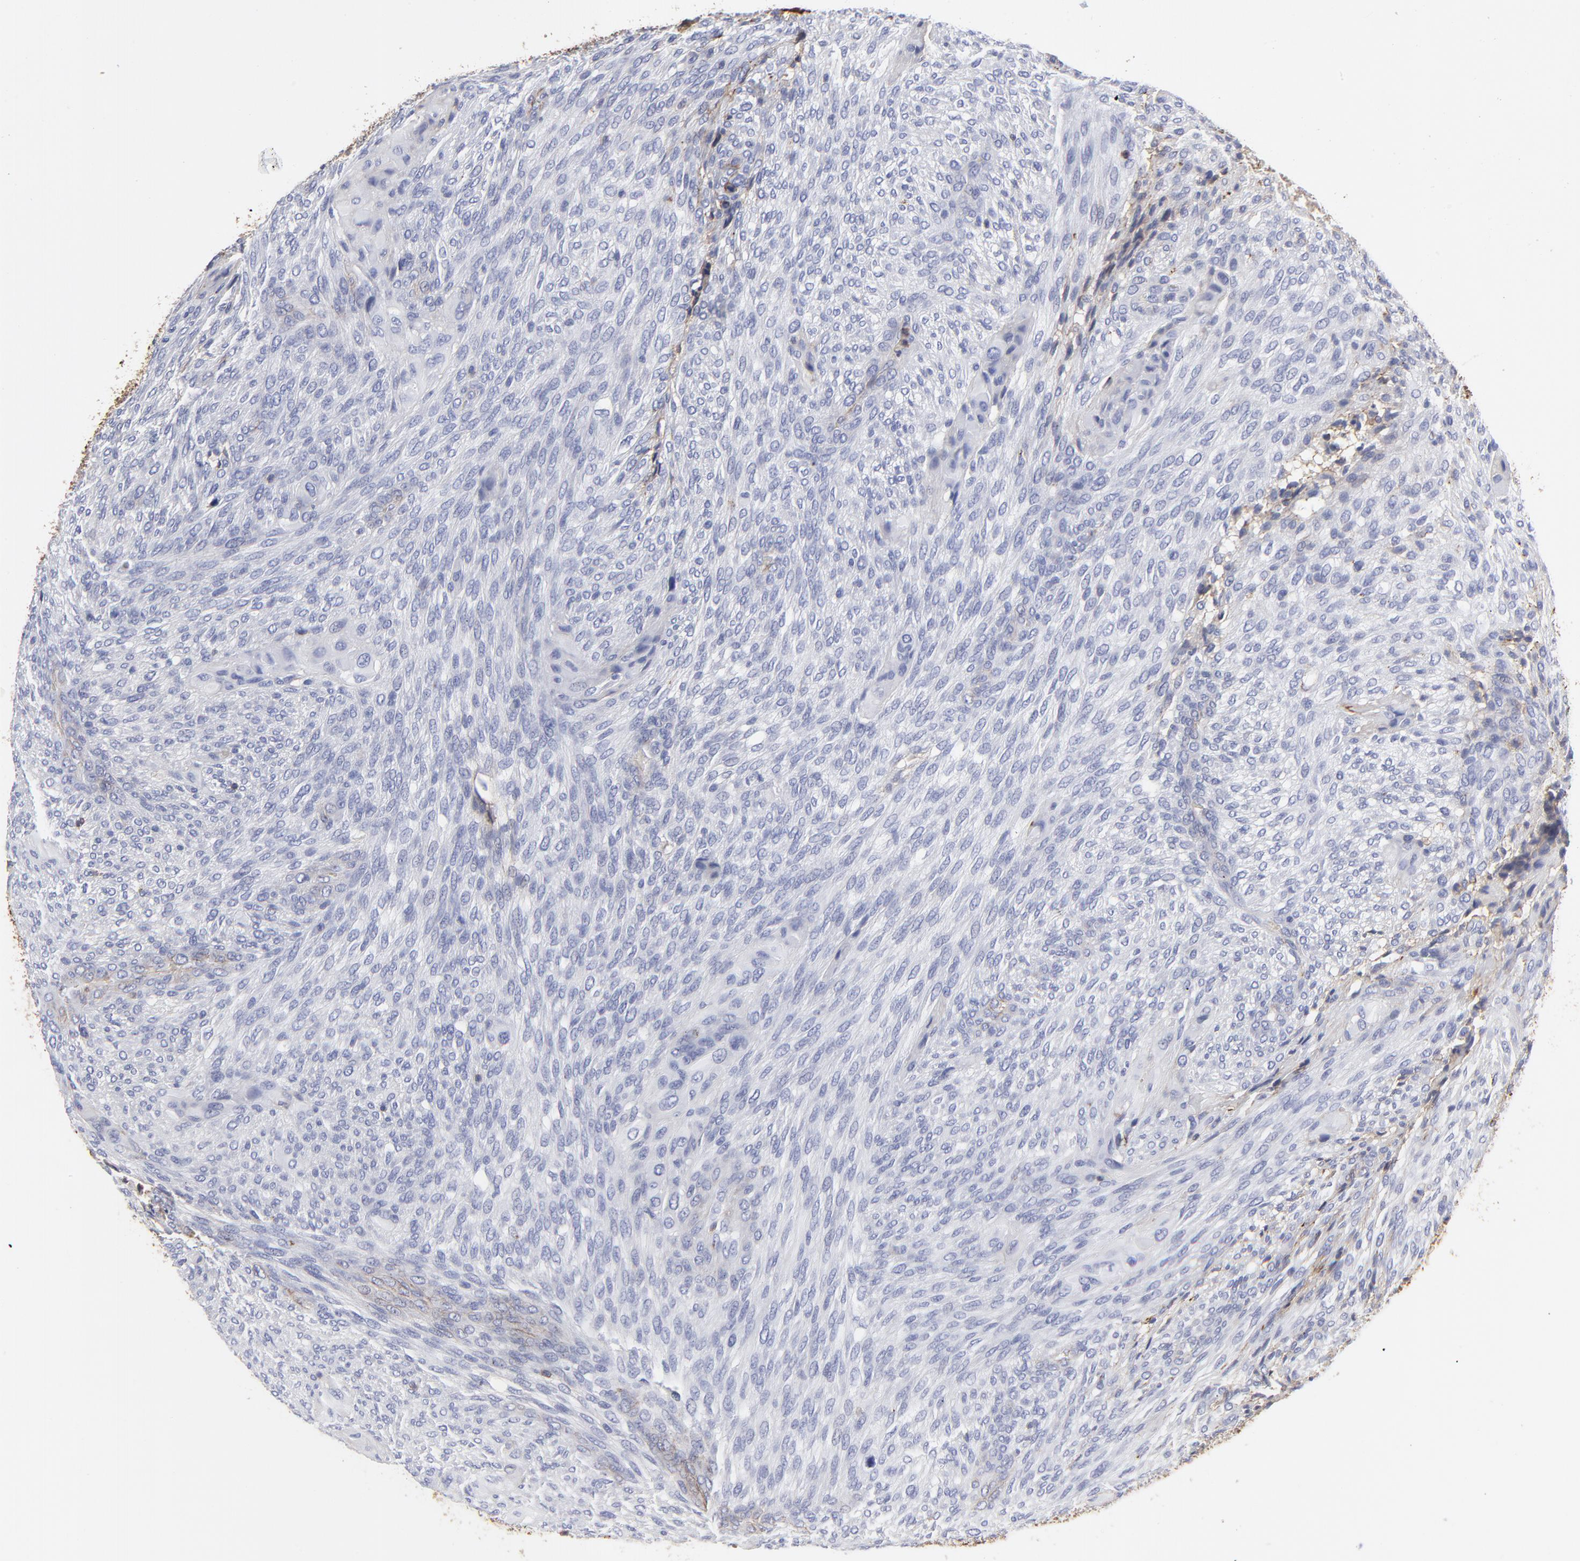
{"staining": {"intensity": "weak", "quantity": "<25%", "location": "cytoplasmic/membranous"}, "tissue": "glioma", "cell_type": "Tumor cells", "image_type": "cancer", "snomed": [{"axis": "morphology", "description": "Glioma, malignant, High grade"}, {"axis": "topography", "description": "Cerebral cortex"}], "caption": "Malignant glioma (high-grade) stained for a protein using immunohistochemistry (IHC) reveals no staining tumor cells.", "gene": "ANXA6", "patient": {"sex": "female", "age": 55}}